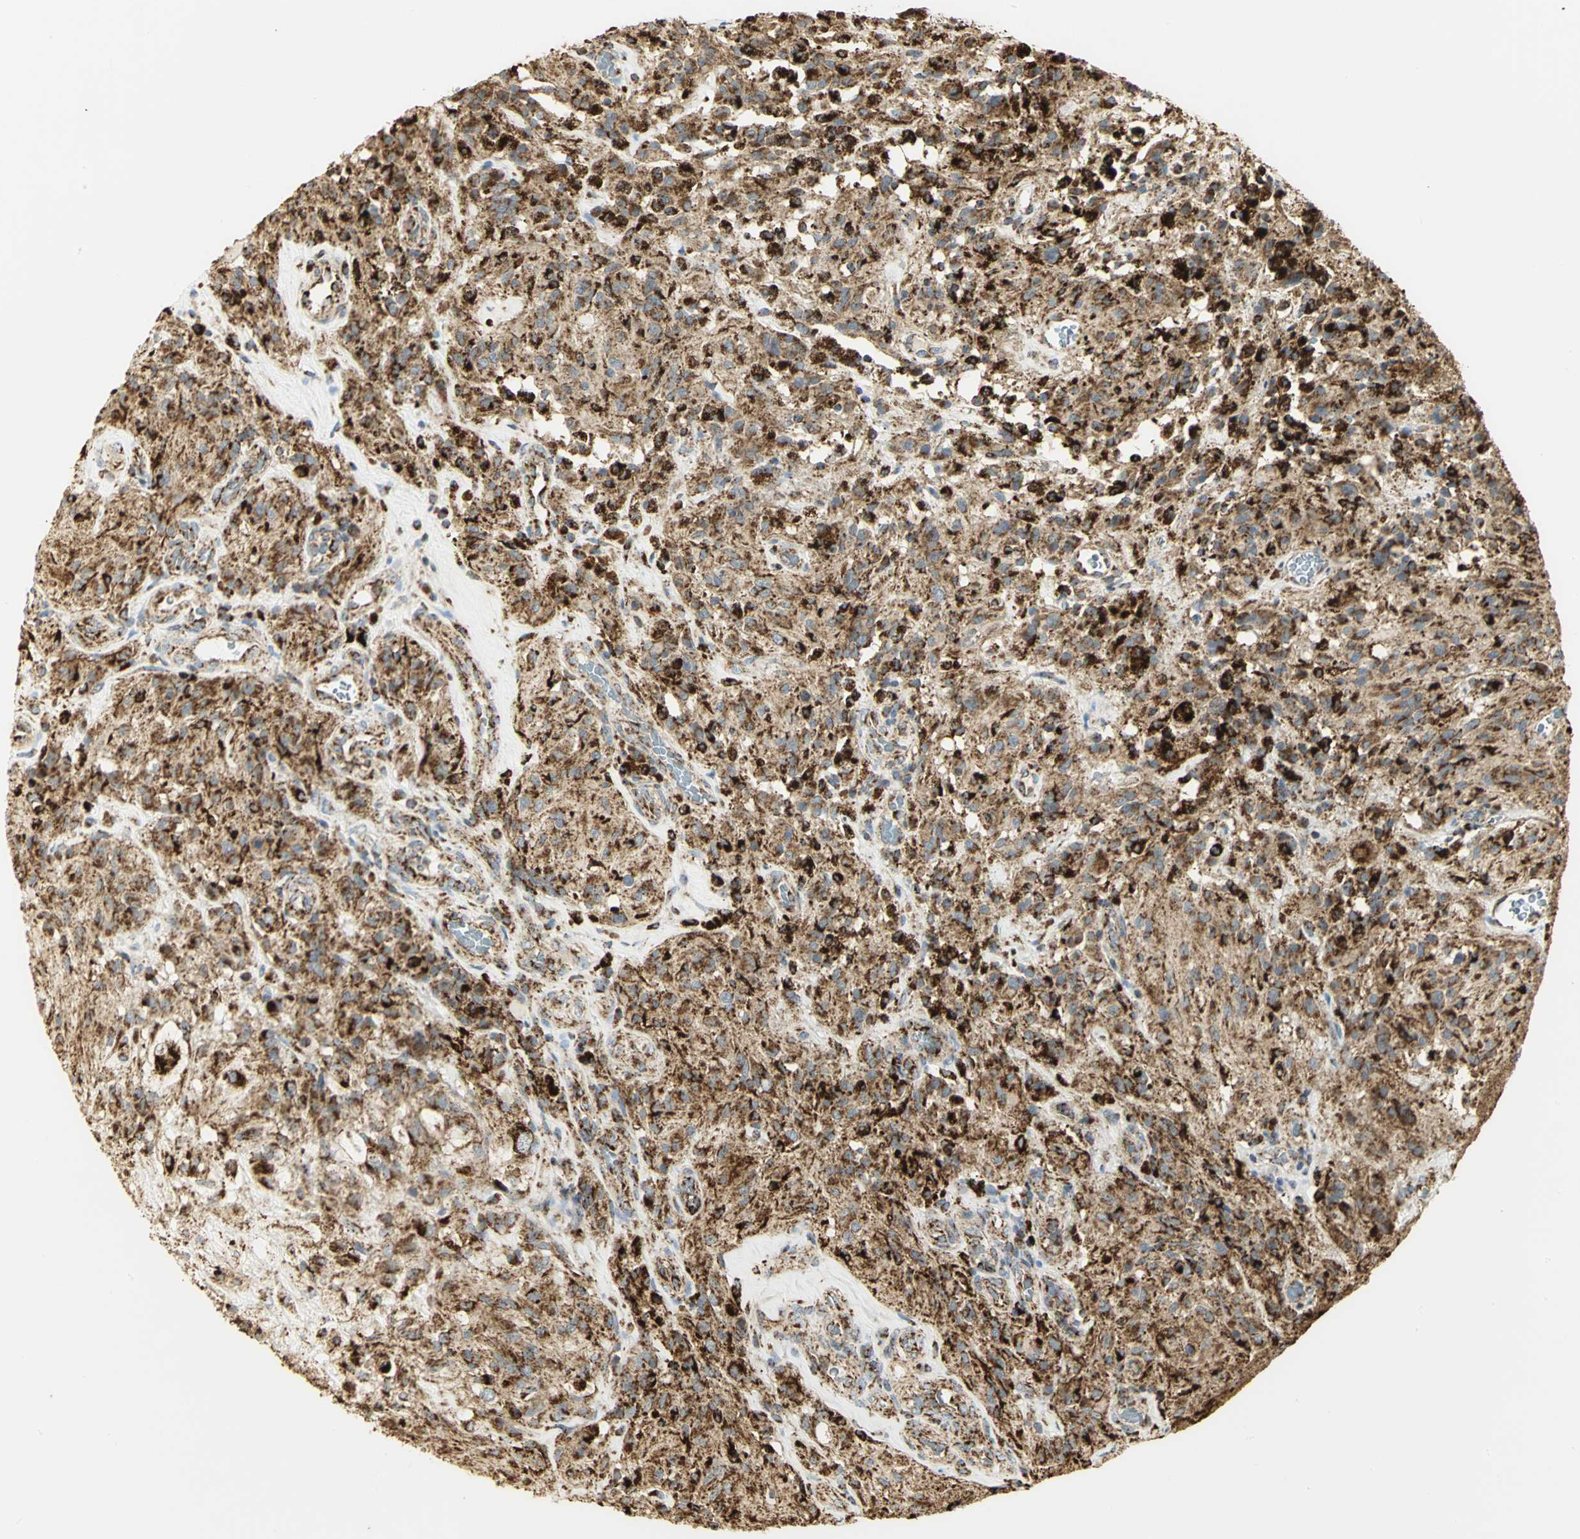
{"staining": {"intensity": "strong", "quantity": ">75%", "location": "cytoplasmic/membranous"}, "tissue": "glioma", "cell_type": "Tumor cells", "image_type": "cancer", "snomed": [{"axis": "morphology", "description": "Normal tissue, NOS"}, {"axis": "morphology", "description": "Glioma, malignant, High grade"}, {"axis": "topography", "description": "Cerebral cortex"}], "caption": "High-power microscopy captured an immunohistochemistry (IHC) micrograph of malignant high-grade glioma, revealing strong cytoplasmic/membranous staining in approximately >75% of tumor cells.", "gene": "VDAC1", "patient": {"sex": "male", "age": 56}}